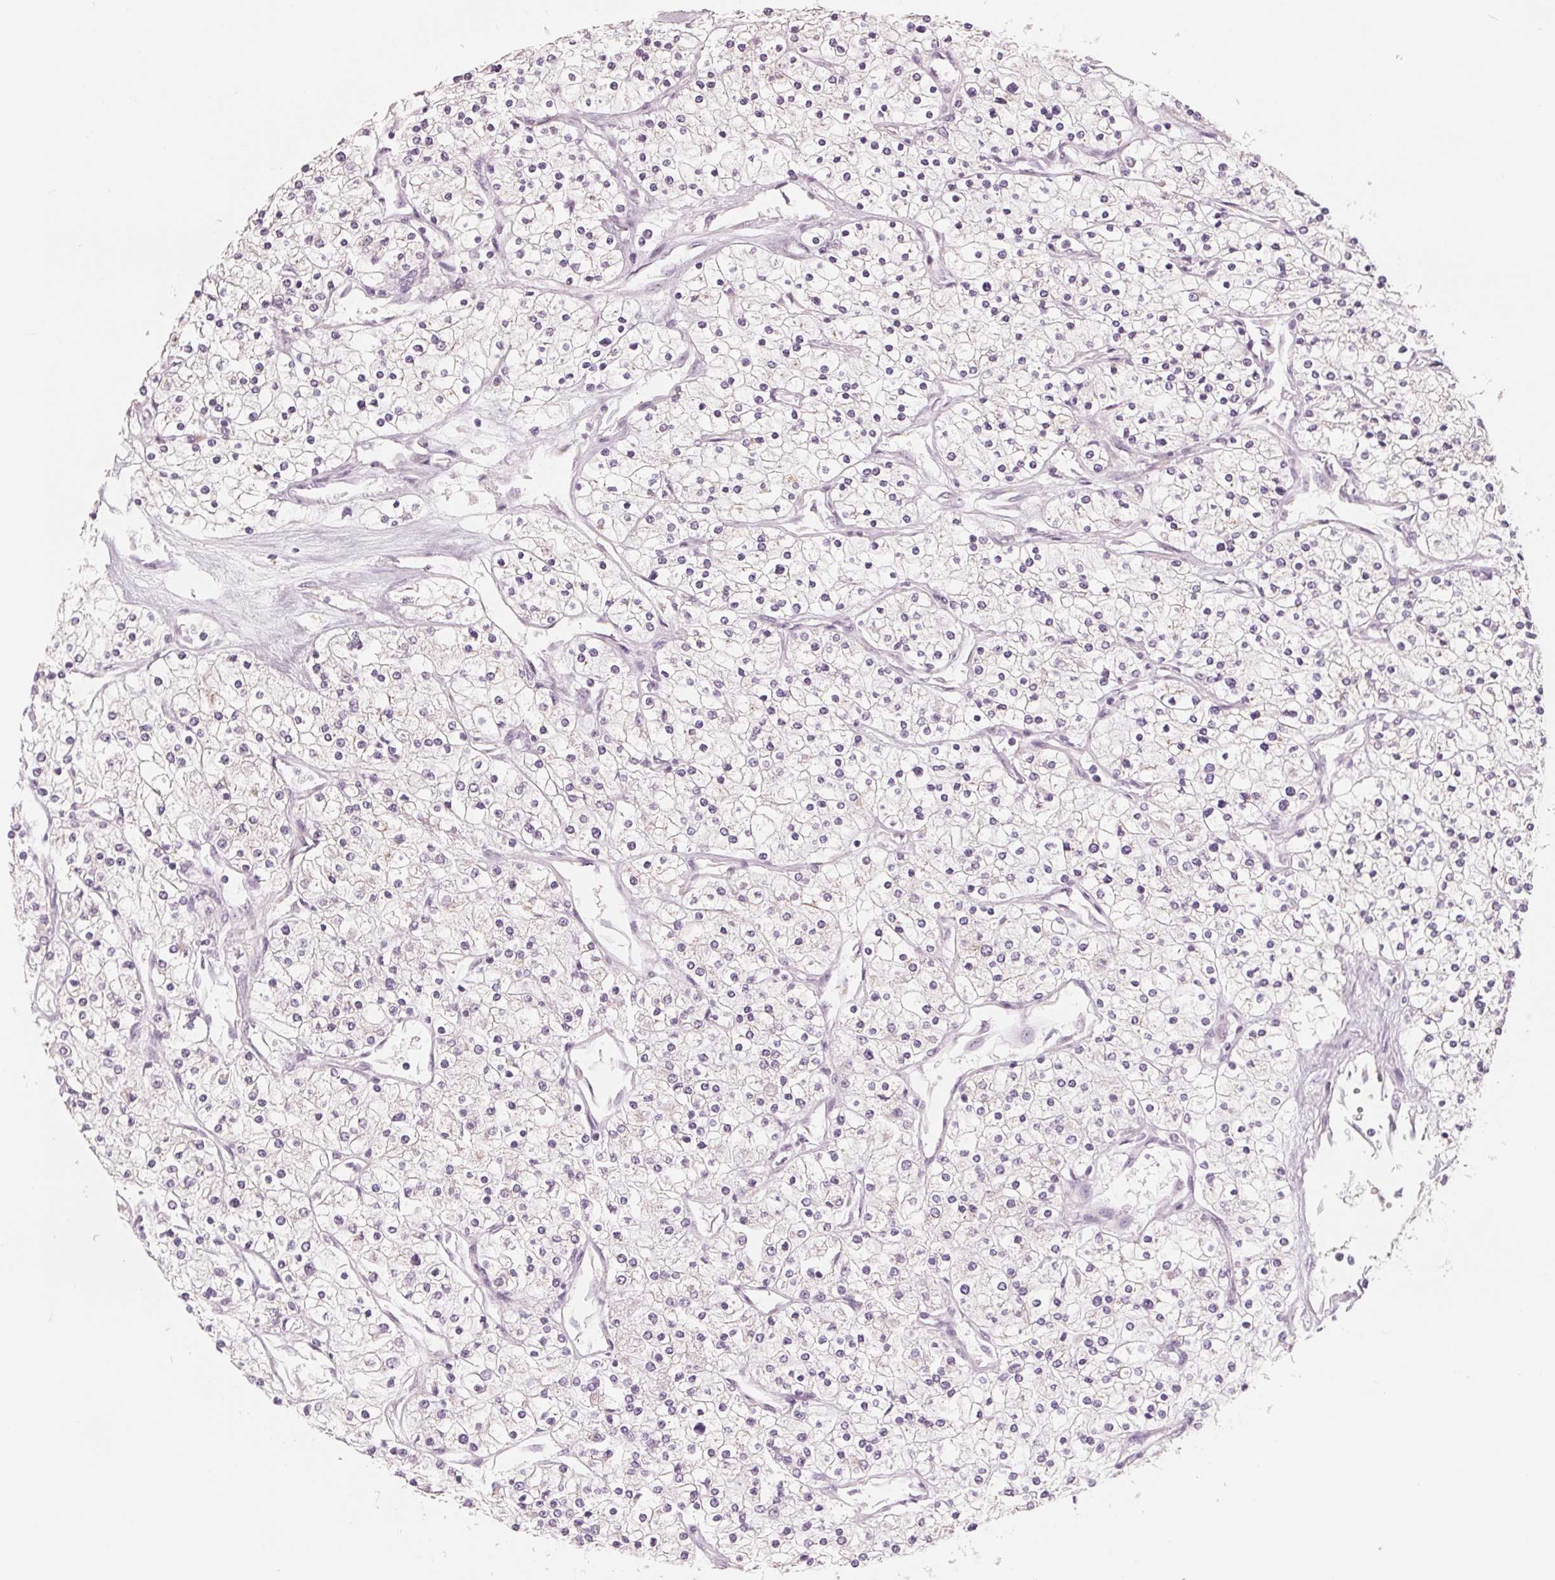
{"staining": {"intensity": "negative", "quantity": "none", "location": "none"}, "tissue": "renal cancer", "cell_type": "Tumor cells", "image_type": "cancer", "snomed": [{"axis": "morphology", "description": "Adenocarcinoma, NOS"}, {"axis": "topography", "description": "Kidney"}], "caption": "An image of human adenocarcinoma (renal) is negative for staining in tumor cells.", "gene": "IL9R", "patient": {"sex": "male", "age": 80}}